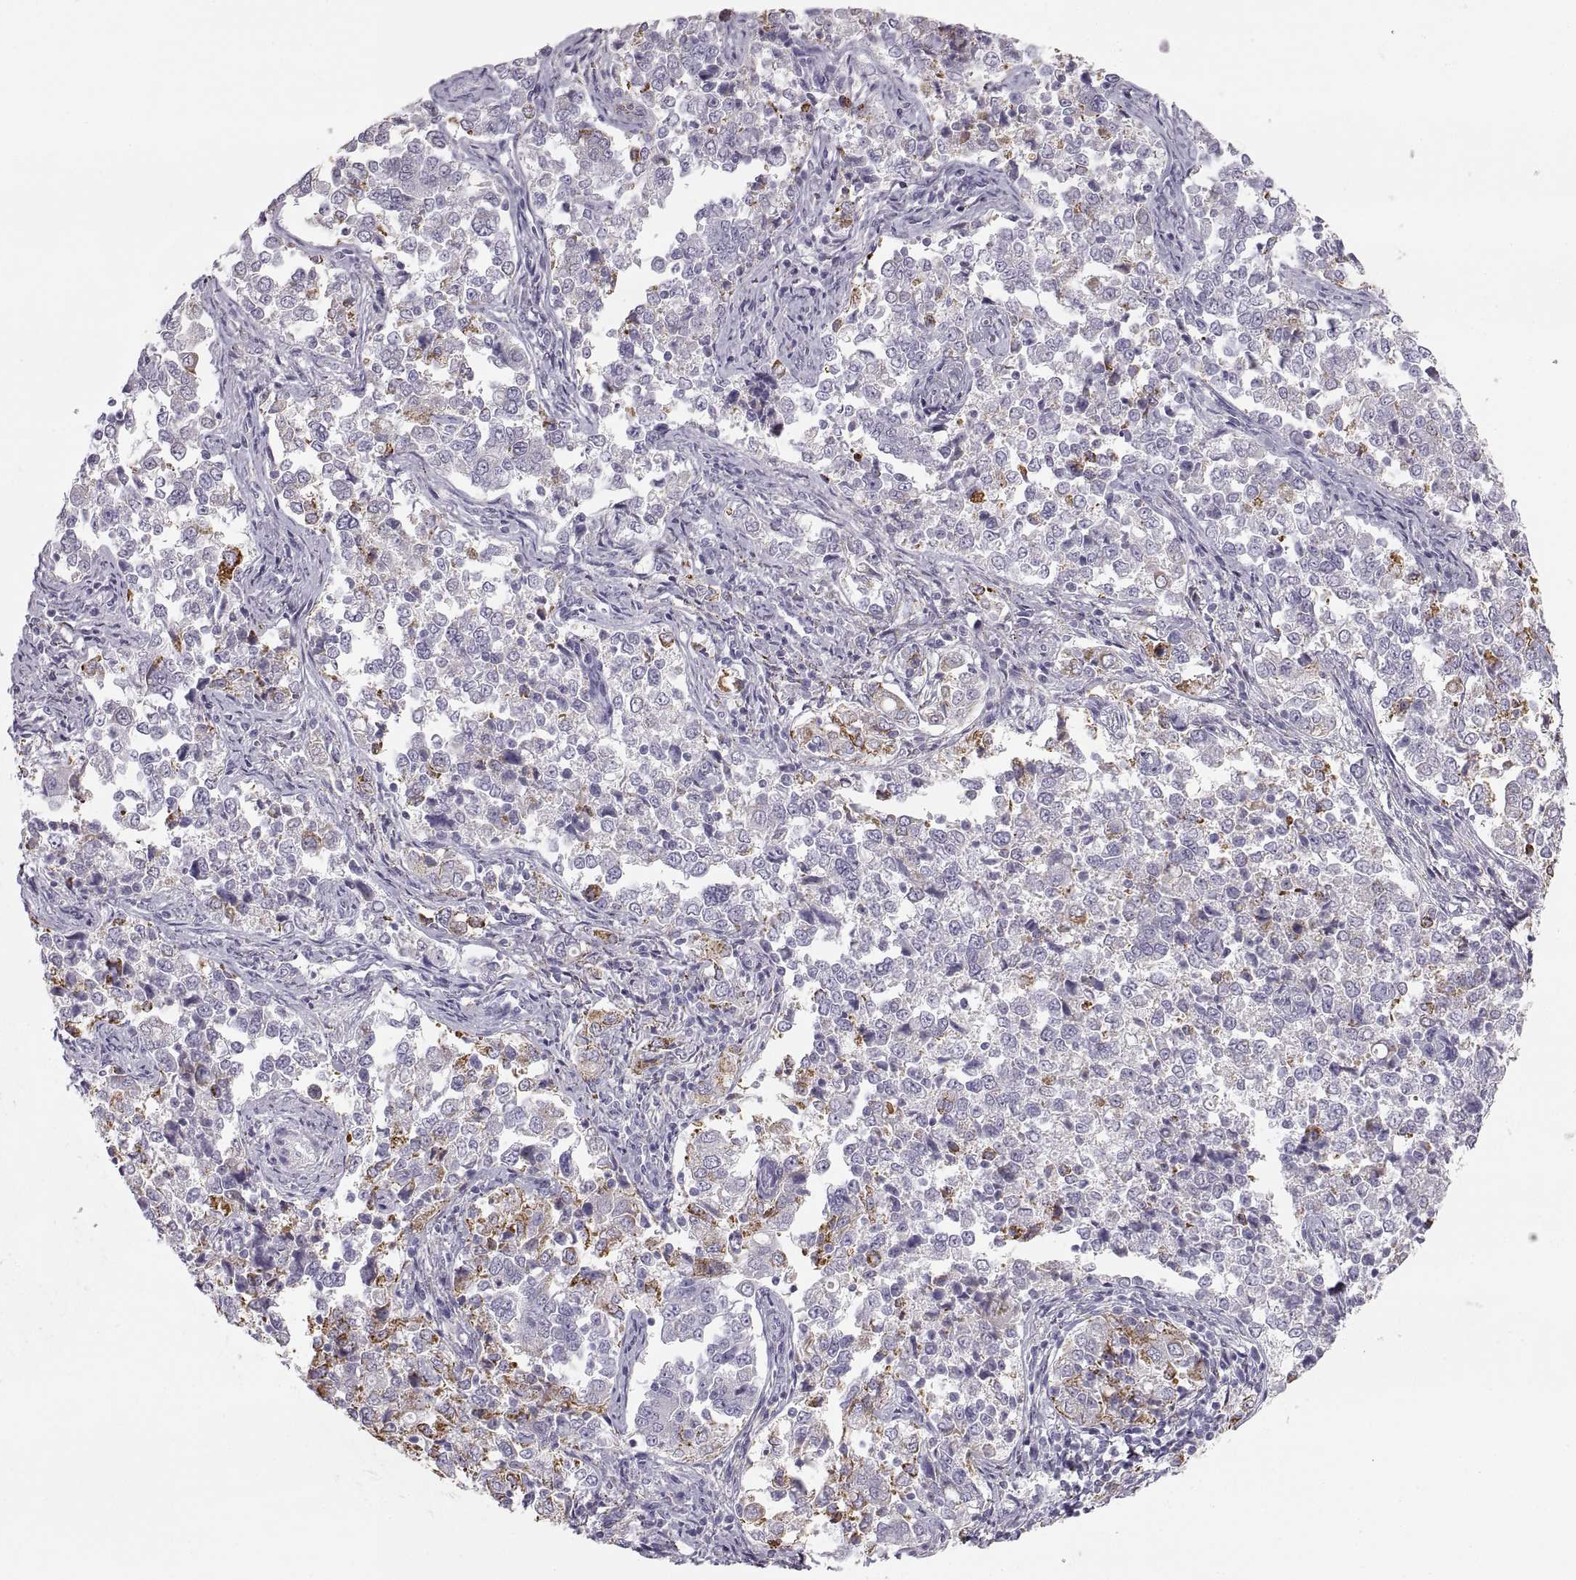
{"staining": {"intensity": "moderate", "quantity": "<25%", "location": "cytoplasmic/membranous"}, "tissue": "endometrial cancer", "cell_type": "Tumor cells", "image_type": "cancer", "snomed": [{"axis": "morphology", "description": "Adenocarcinoma, NOS"}, {"axis": "topography", "description": "Endometrium"}], "caption": "Immunohistochemistry (IHC) histopathology image of human endometrial cancer stained for a protein (brown), which exhibits low levels of moderate cytoplasmic/membranous expression in about <25% of tumor cells.", "gene": "COL9A3", "patient": {"sex": "female", "age": 43}}